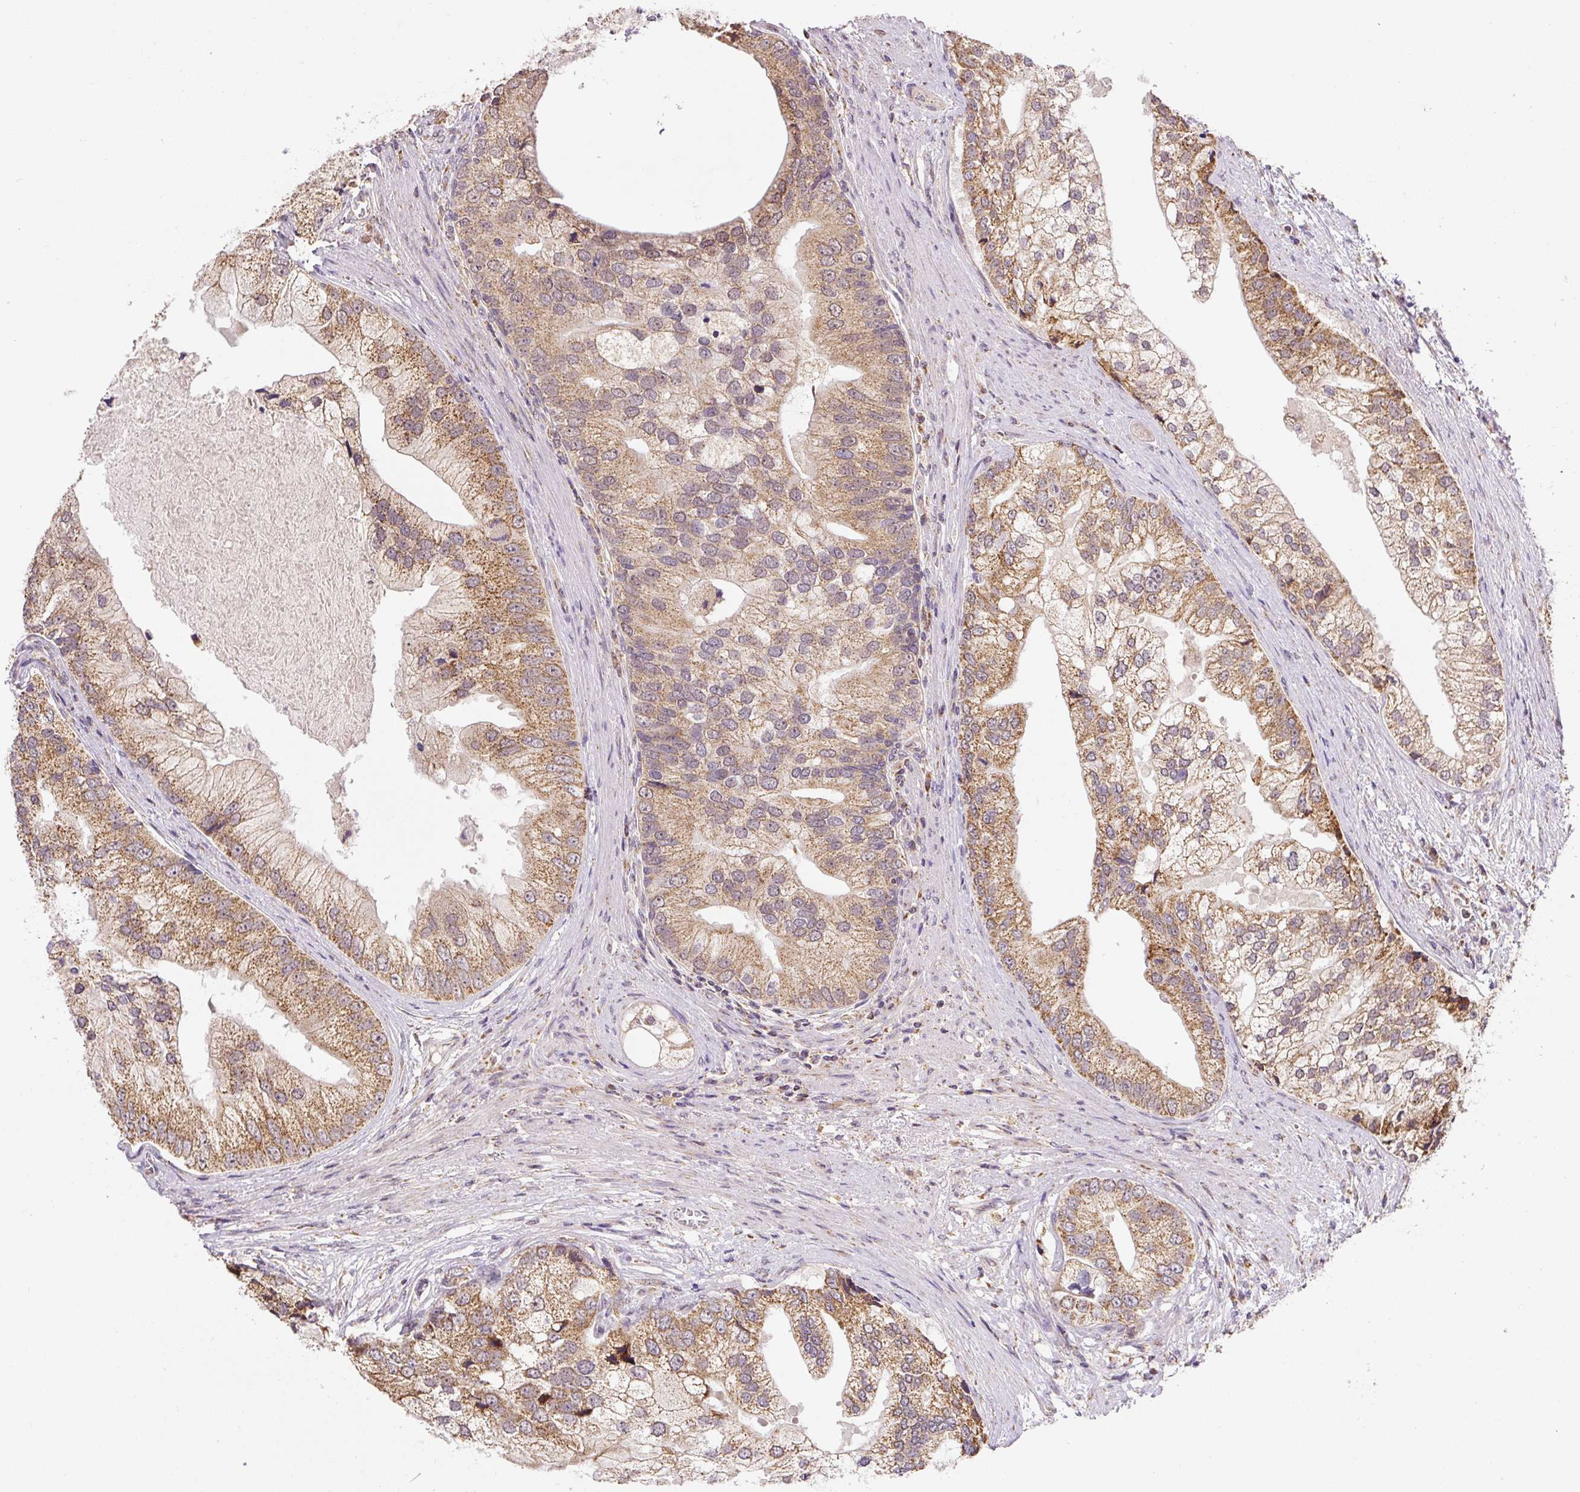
{"staining": {"intensity": "moderate", "quantity": ">75%", "location": "cytoplasmic/membranous"}, "tissue": "prostate cancer", "cell_type": "Tumor cells", "image_type": "cancer", "snomed": [{"axis": "morphology", "description": "Adenocarcinoma, High grade"}, {"axis": "topography", "description": "Prostate"}], "caption": "Moderate cytoplasmic/membranous expression for a protein is seen in approximately >75% of tumor cells of prostate cancer using immunohistochemistry.", "gene": "MFSD9", "patient": {"sex": "male", "age": 70}}